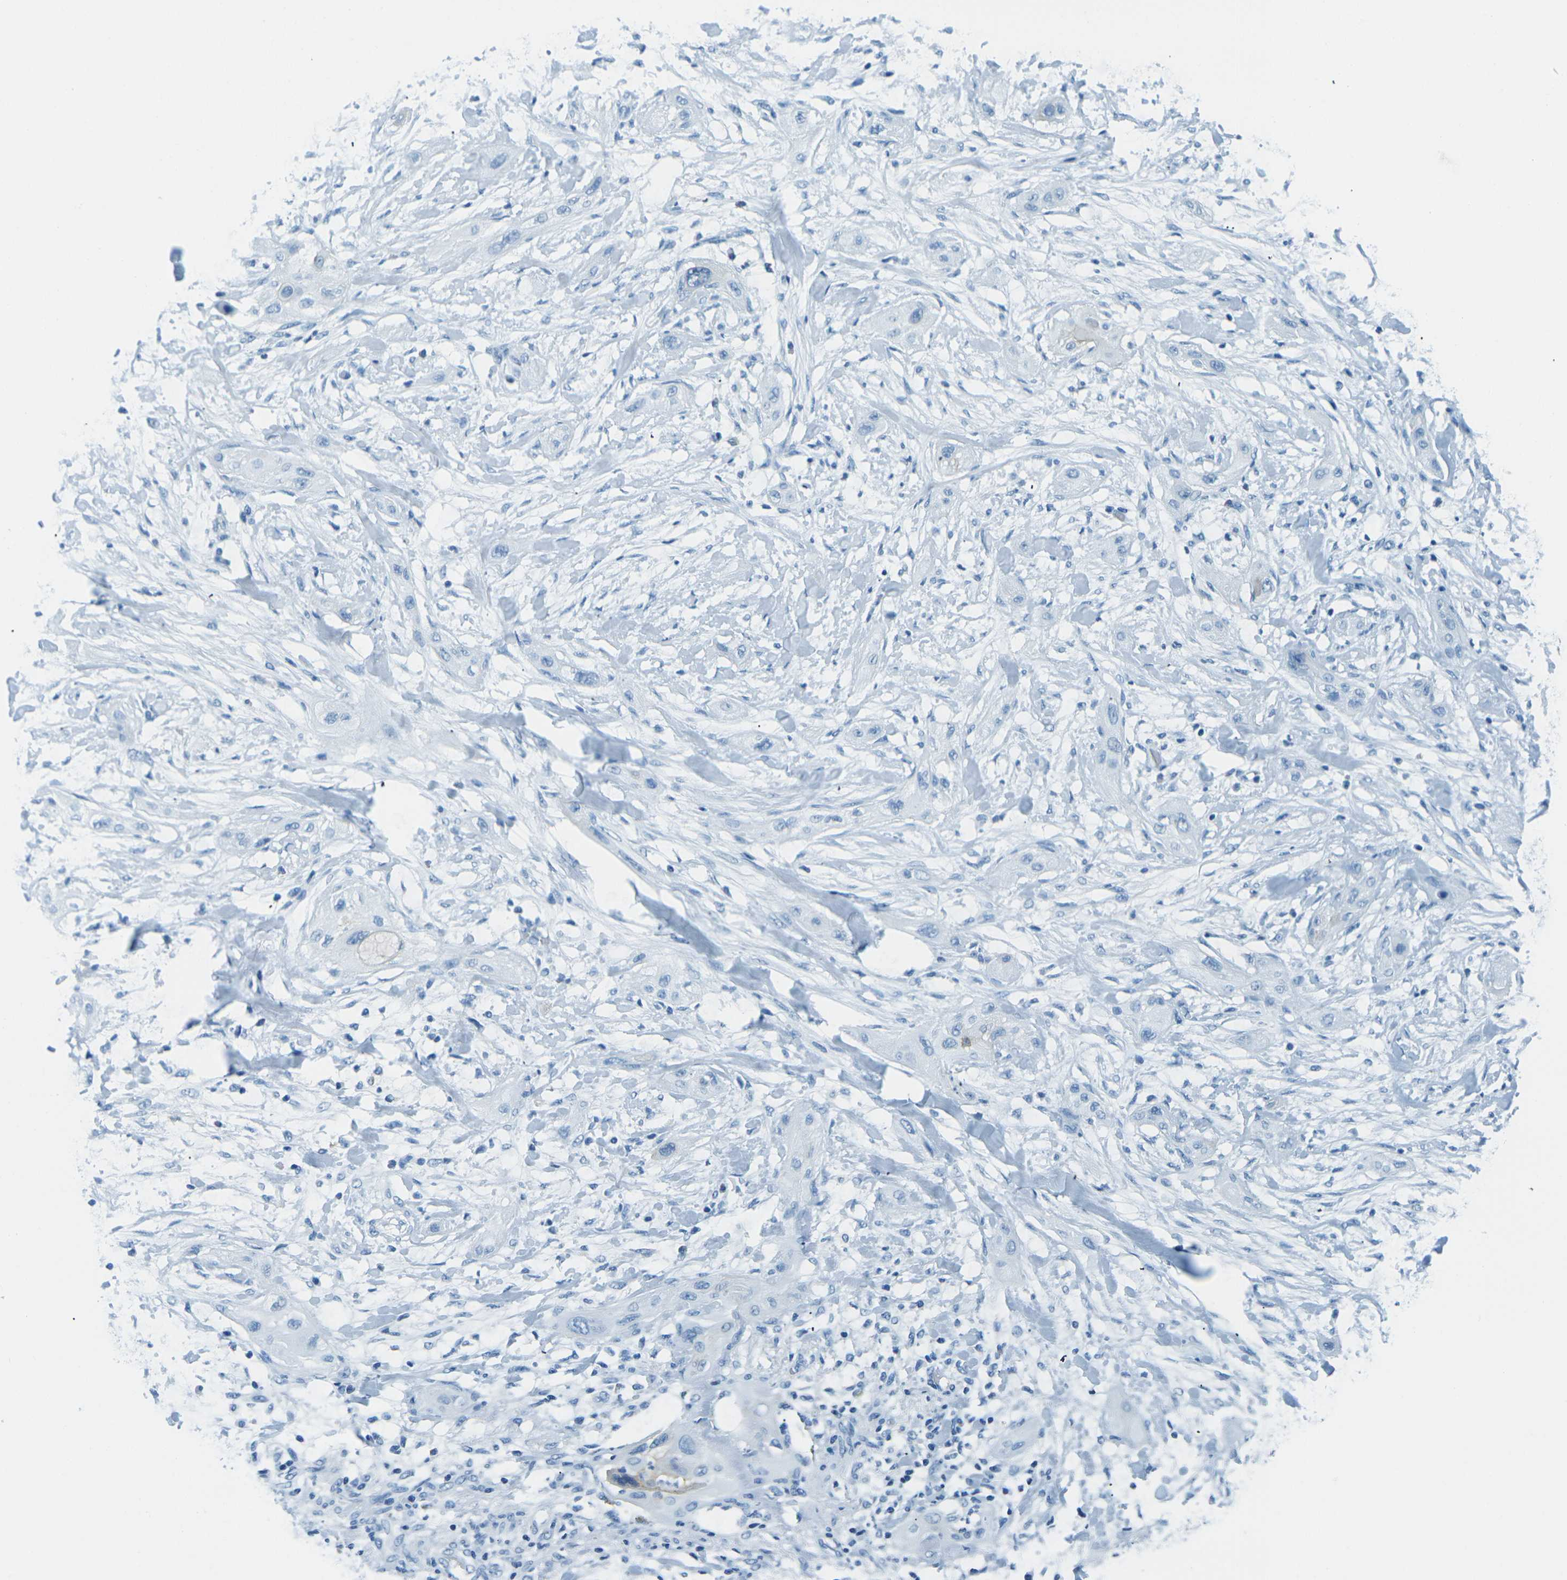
{"staining": {"intensity": "negative", "quantity": "none", "location": "none"}, "tissue": "lung cancer", "cell_type": "Tumor cells", "image_type": "cancer", "snomed": [{"axis": "morphology", "description": "Squamous cell carcinoma, NOS"}, {"axis": "topography", "description": "Lung"}], "caption": "Tumor cells show no significant staining in squamous cell carcinoma (lung). The staining was performed using DAB (3,3'-diaminobenzidine) to visualize the protein expression in brown, while the nuclei were stained in blue with hematoxylin (Magnification: 20x).", "gene": "OCLN", "patient": {"sex": "female", "age": 47}}